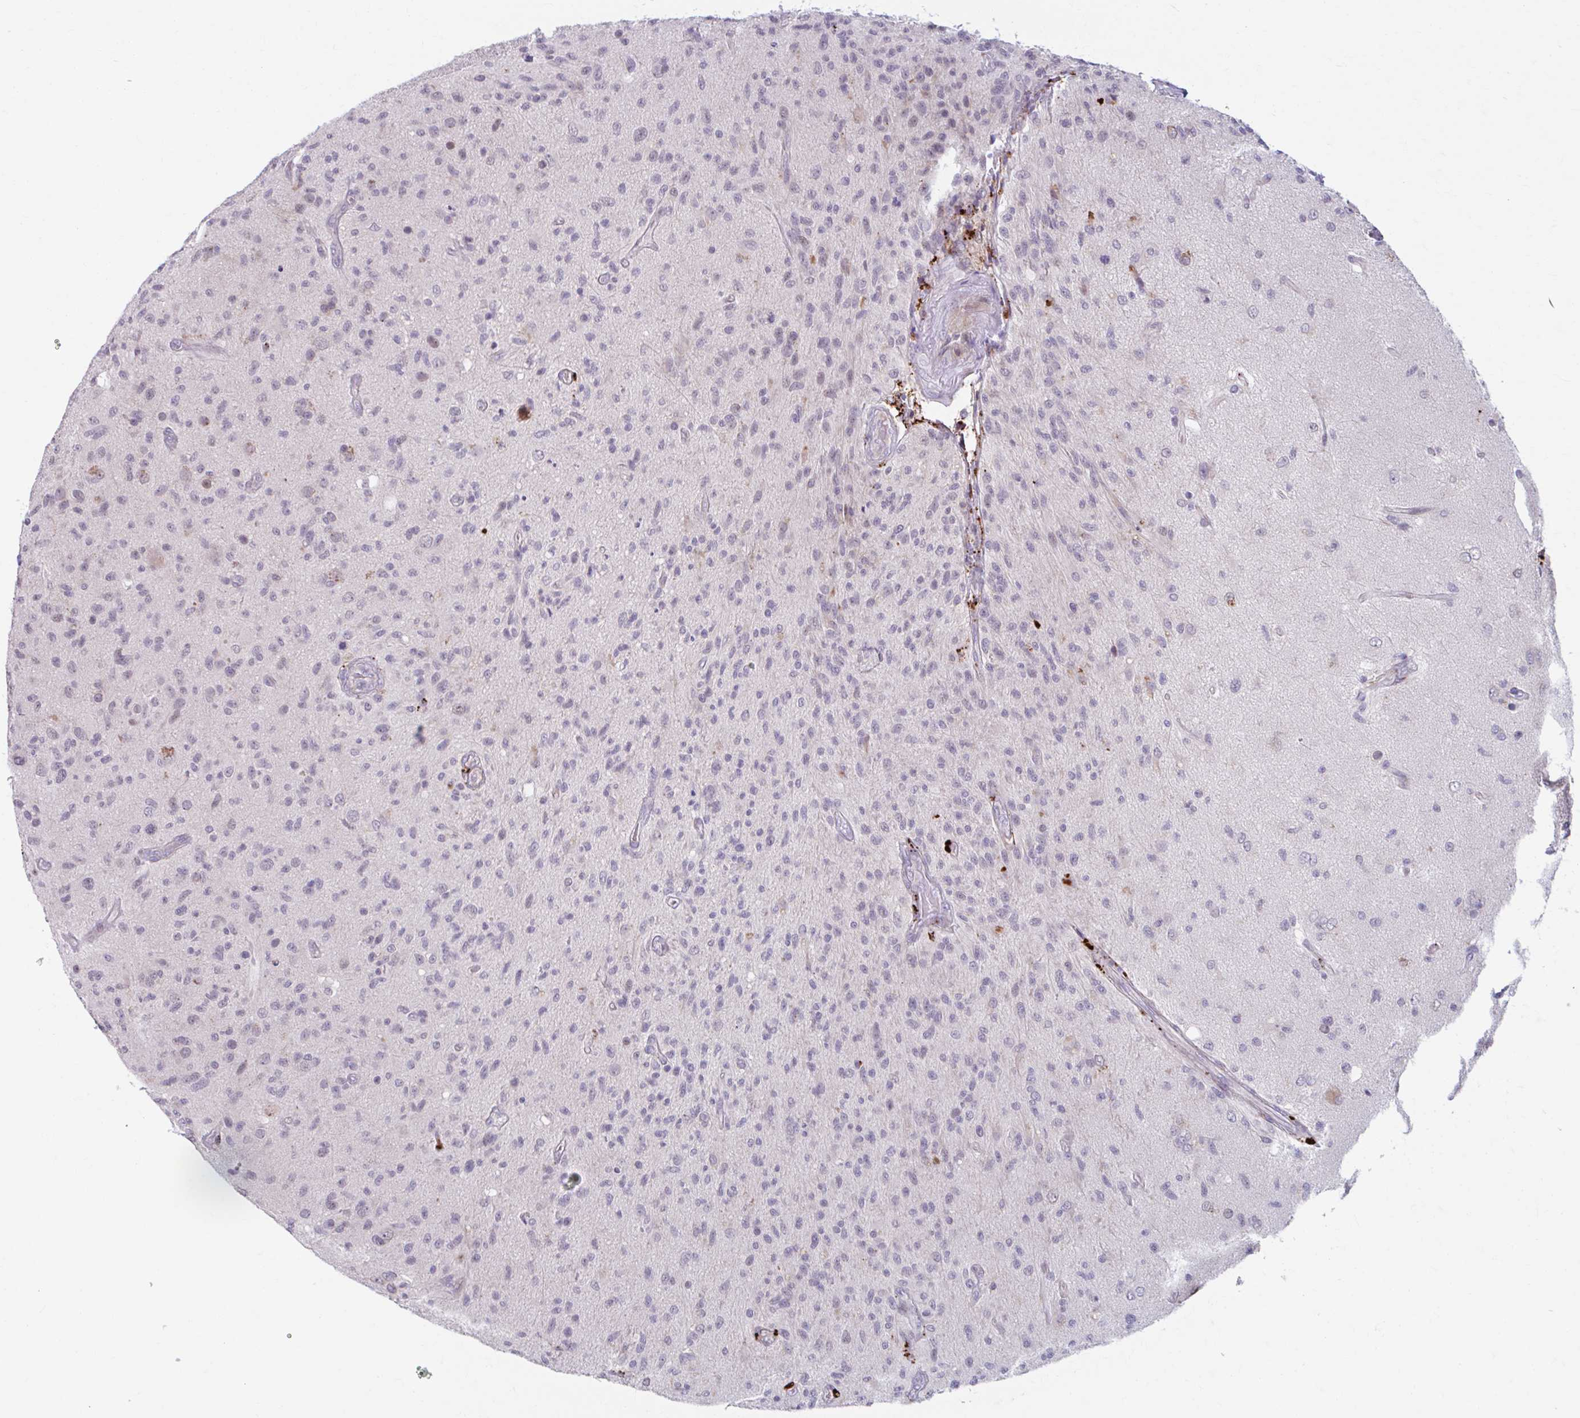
{"staining": {"intensity": "negative", "quantity": "none", "location": "none"}, "tissue": "glioma", "cell_type": "Tumor cells", "image_type": "cancer", "snomed": [{"axis": "morphology", "description": "Glioma, malignant, High grade"}, {"axis": "topography", "description": "Brain"}], "caption": "High magnification brightfield microscopy of malignant high-grade glioma stained with DAB (3,3'-diaminobenzidine) (brown) and counterstained with hematoxylin (blue): tumor cells show no significant staining.", "gene": "ADAT3", "patient": {"sex": "female", "age": 67}}